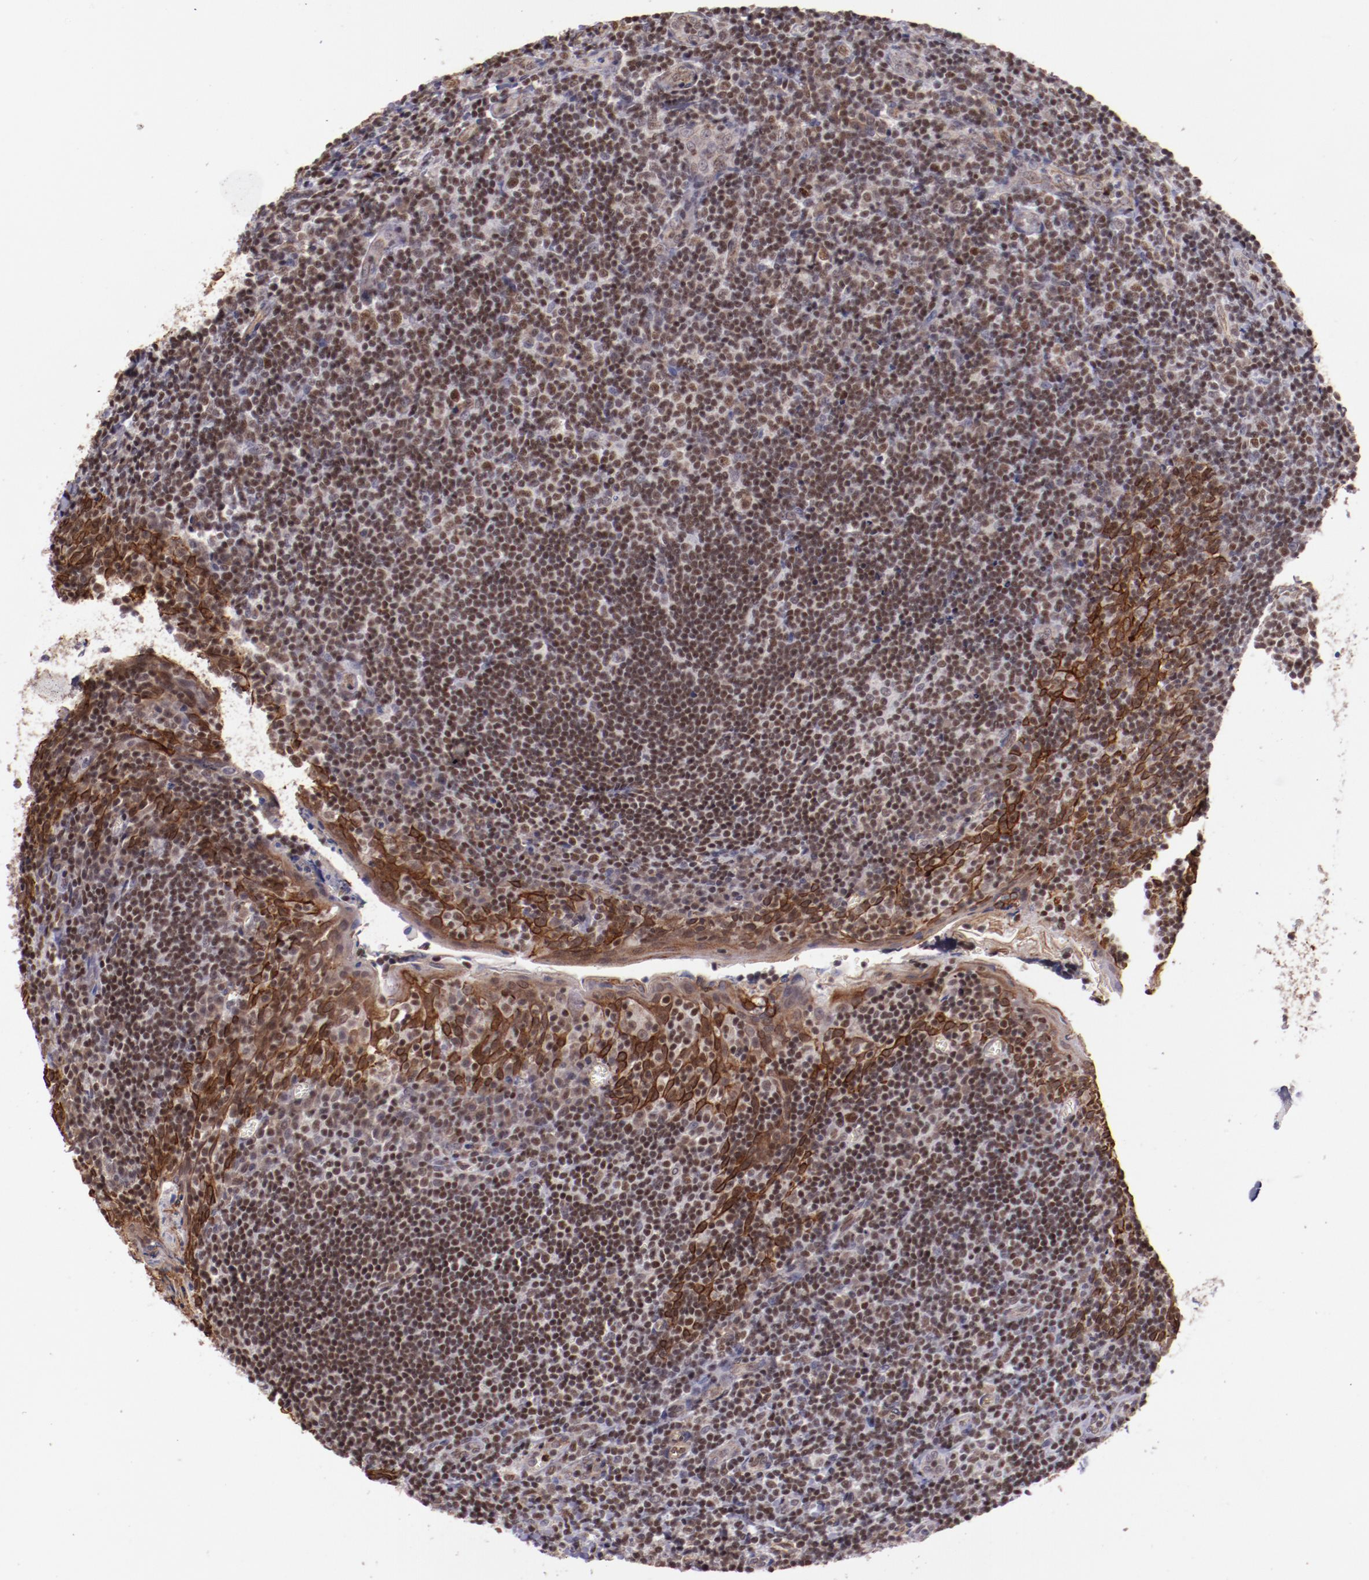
{"staining": {"intensity": "moderate", "quantity": ">75%", "location": "nuclear"}, "tissue": "tonsil", "cell_type": "Germinal center cells", "image_type": "normal", "snomed": [{"axis": "morphology", "description": "Normal tissue, NOS"}, {"axis": "topography", "description": "Tonsil"}], "caption": "Immunohistochemical staining of benign human tonsil shows moderate nuclear protein expression in approximately >75% of germinal center cells. The staining was performed using DAB (3,3'-diaminobenzidine) to visualize the protein expression in brown, while the nuclei were stained in blue with hematoxylin (Magnification: 20x).", "gene": "ELF1", "patient": {"sex": "male", "age": 20}}